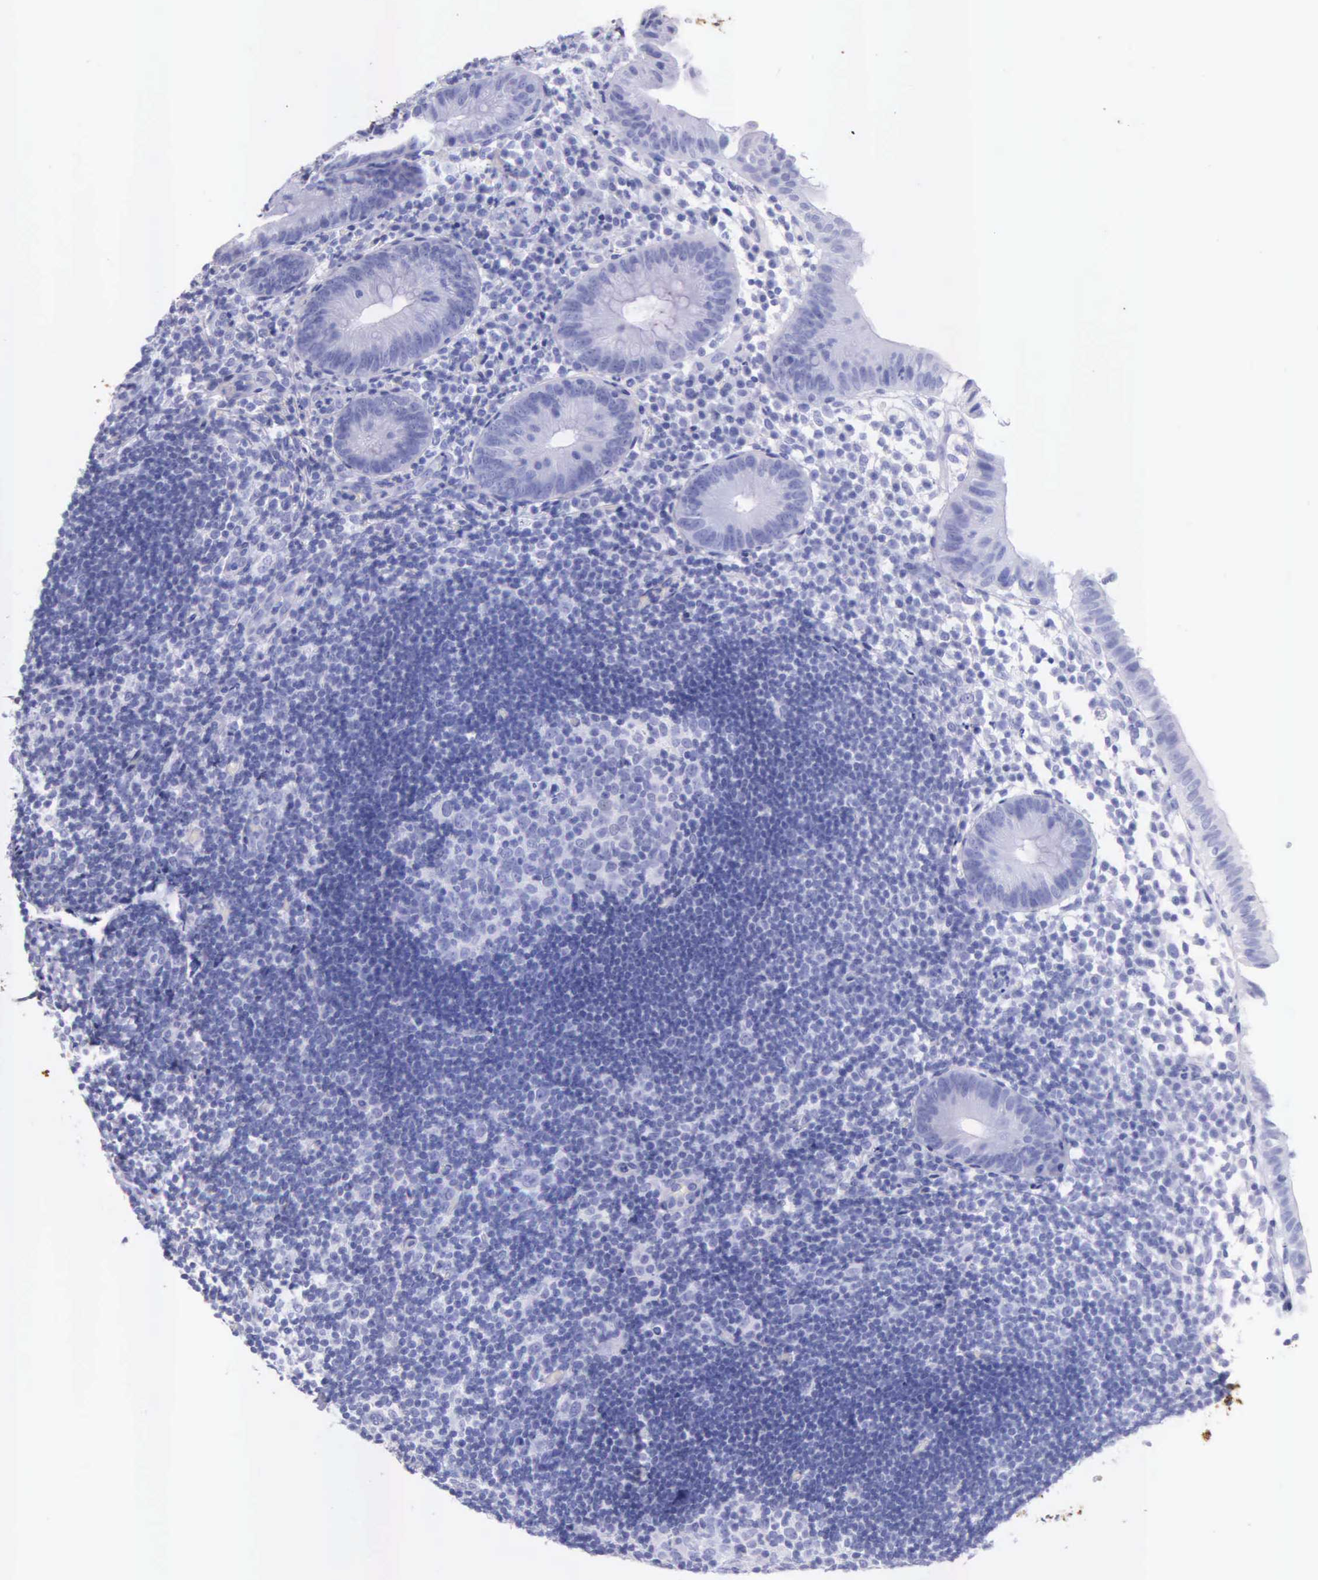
{"staining": {"intensity": "negative", "quantity": "none", "location": "none"}, "tissue": "appendix", "cell_type": "Glandular cells", "image_type": "normal", "snomed": [{"axis": "morphology", "description": "Normal tissue, NOS"}, {"axis": "topography", "description": "Appendix"}], "caption": "The micrograph demonstrates no significant positivity in glandular cells of appendix. The staining is performed using DAB brown chromogen with nuclei counter-stained in using hematoxylin.", "gene": "KLK2", "patient": {"sex": "male", "age": 25}}